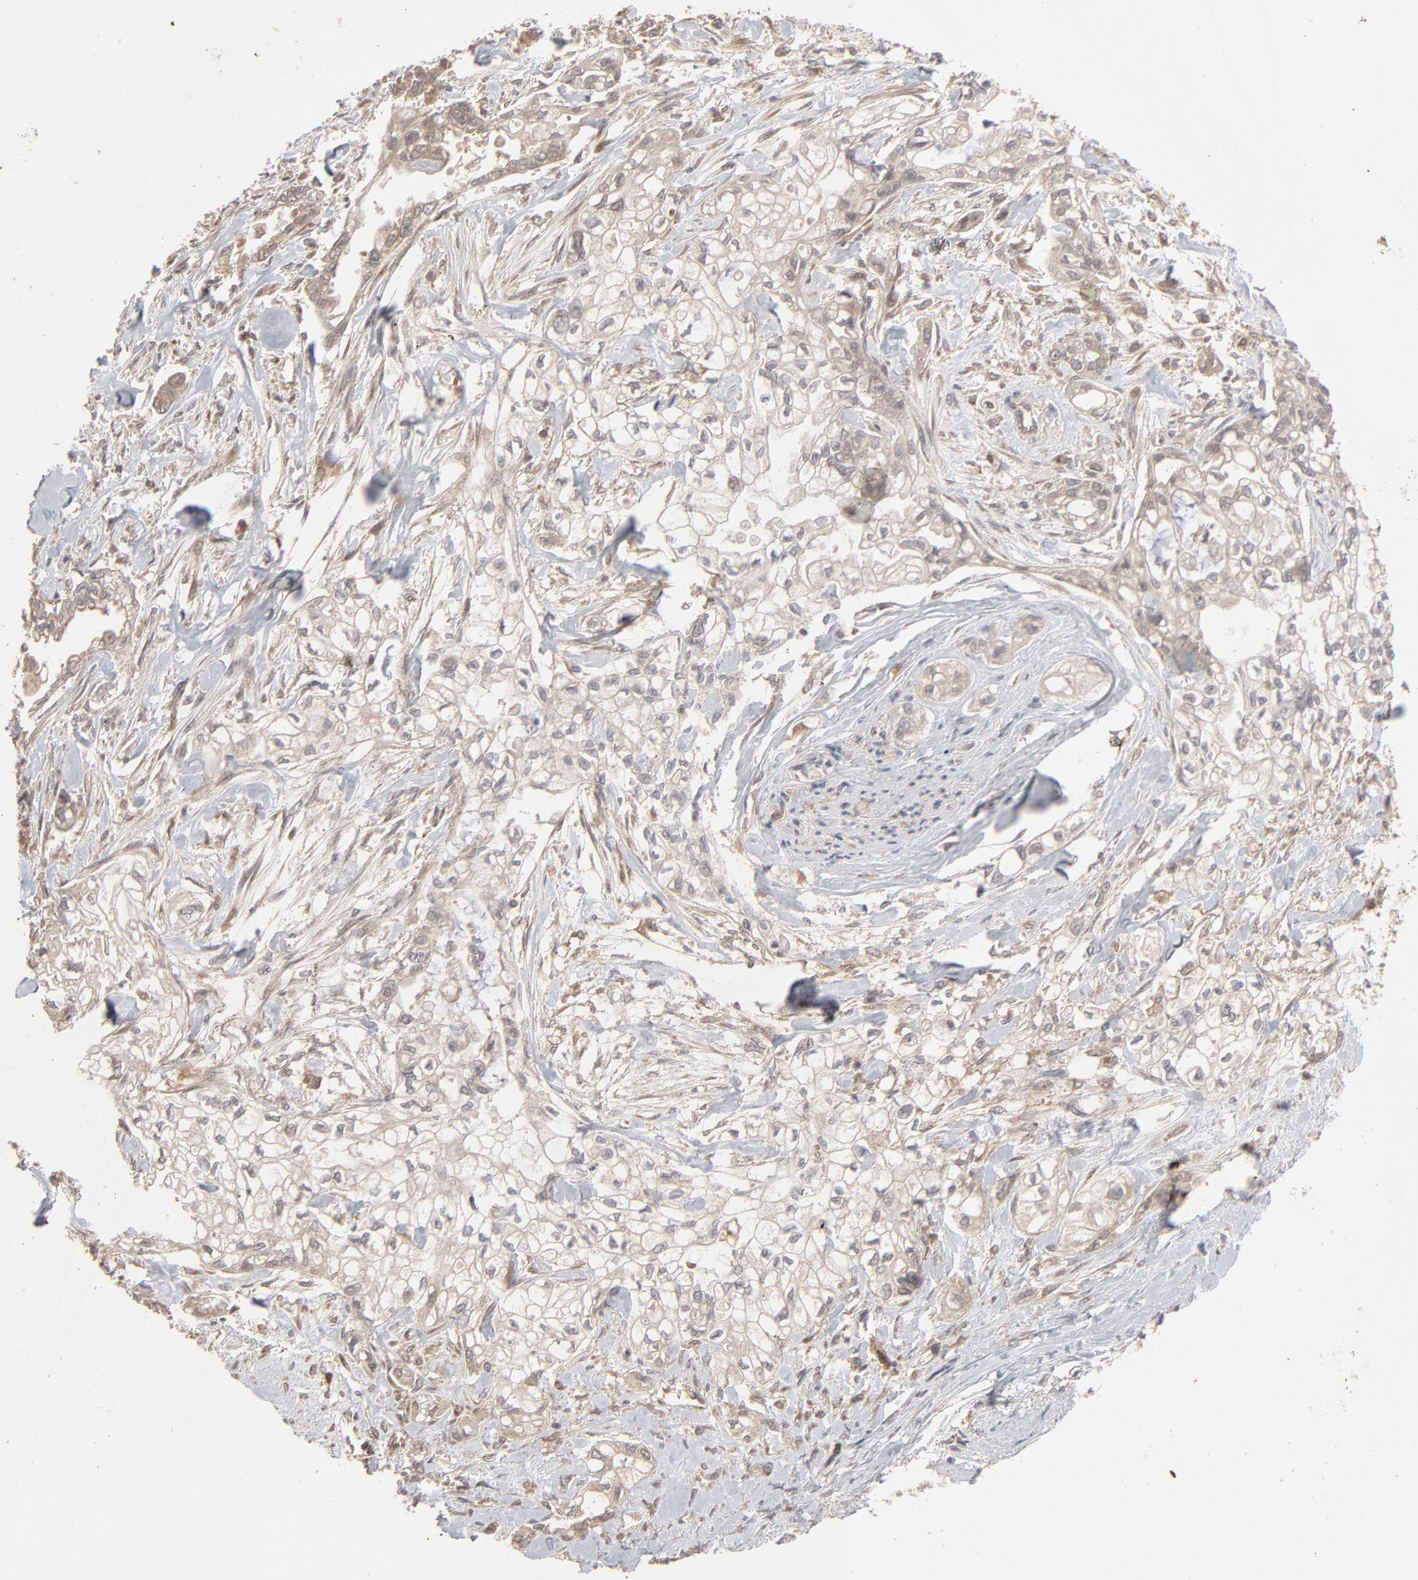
{"staining": {"intensity": "weak", "quantity": ">75%", "location": "cytoplasmic/membranous"}, "tissue": "pancreatic cancer", "cell_type": "Tumor cells", "image_type": "cancer", "snomed": [{"axis": "morphology", "description": "Normal tissue, NOS"}, {"axis": "topography", "description": "Pancreas"}], "caption": "Immunohistochemistry (IHC) of human pancreatic cancer demonstrates low levels of weak cytoplasmic/membranous expression in approximately >75% of tumor cells.", "gene": "SCFD1", "patient": {"sex": "male", "age": 42}}